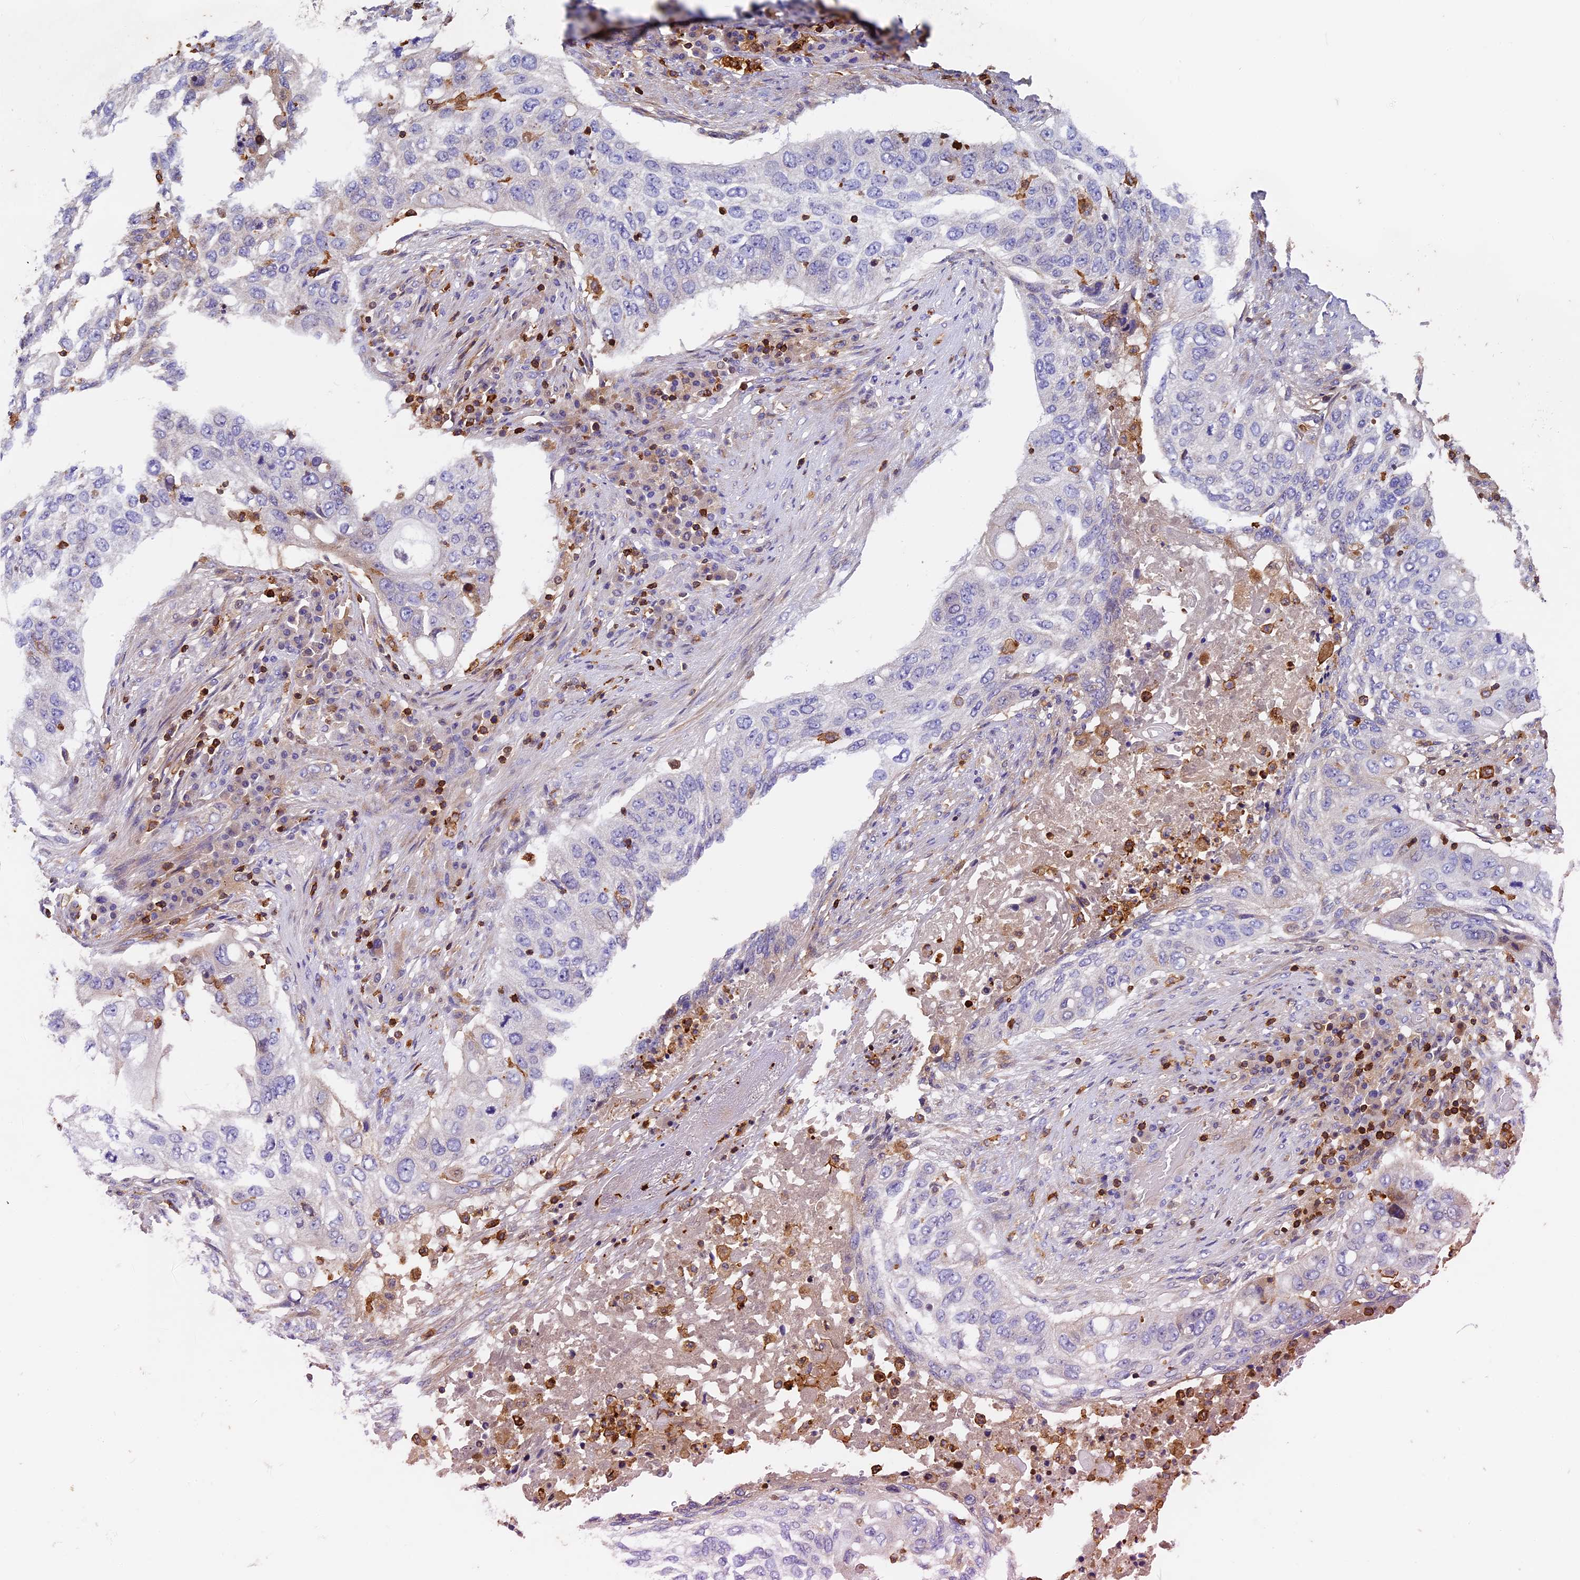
{"staining": {"intensity": "negative", "quantity": "none", "location": "none"}, "tissue": "lung cancer", "cell_type": "Tumor cells", "image_type": "cancer", "snomed": [{"axis": "morphology", "description": "Squamous cell carcinoma, NOS"}, {"axis": "topography", "description": "Lung"}], "caption": "Micrograph shows no protein expression in tumor cells of squamous cell carcinoma (lung) tissue.", "gene": "ADAT1", "patient": {"sex": "female", "age": 63}}